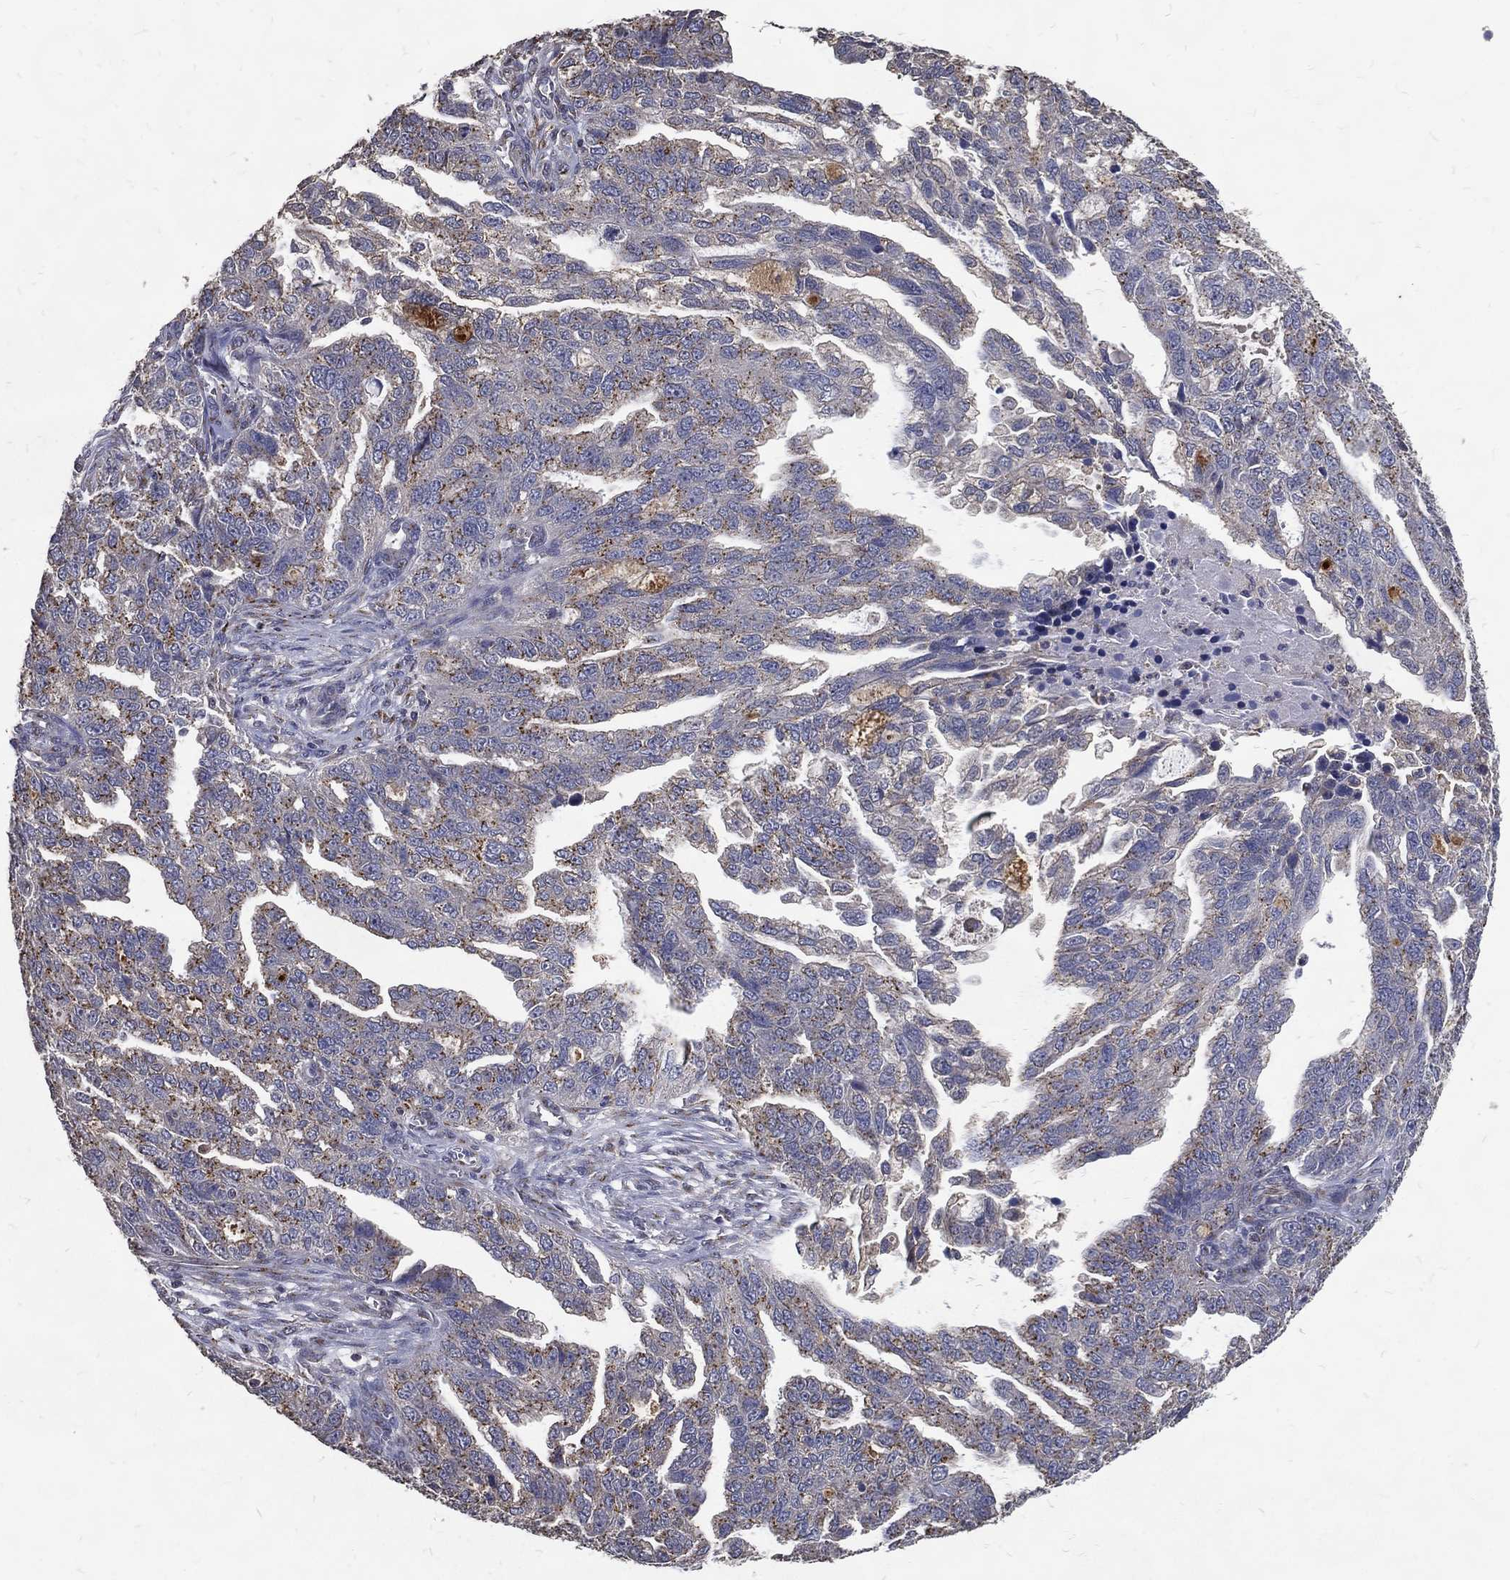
{"staining": {"intensity": "moderate", "quantity": "25%-75%", "location": "cytoplasmic/membranous"}, "tissue": "ovarian cancer", "cell_type": "Tumor cells", "image_type": "cancer", "snomed": [{"axis": "morphology", "description": "Cystadenocarcinoma, serous, NOS"}, {"axis": "topography", "description": "Ovary"}], "caption": "Immunohistochemical staining of serous cystadenocarcinoma (ovarian) demonstrates medium levels of moderate cytoplasmic/membranous protein staining in about 25%-75% of tumor cells.", "gene": "GPR183", "patient": {"sex": "female", "age": 51}}